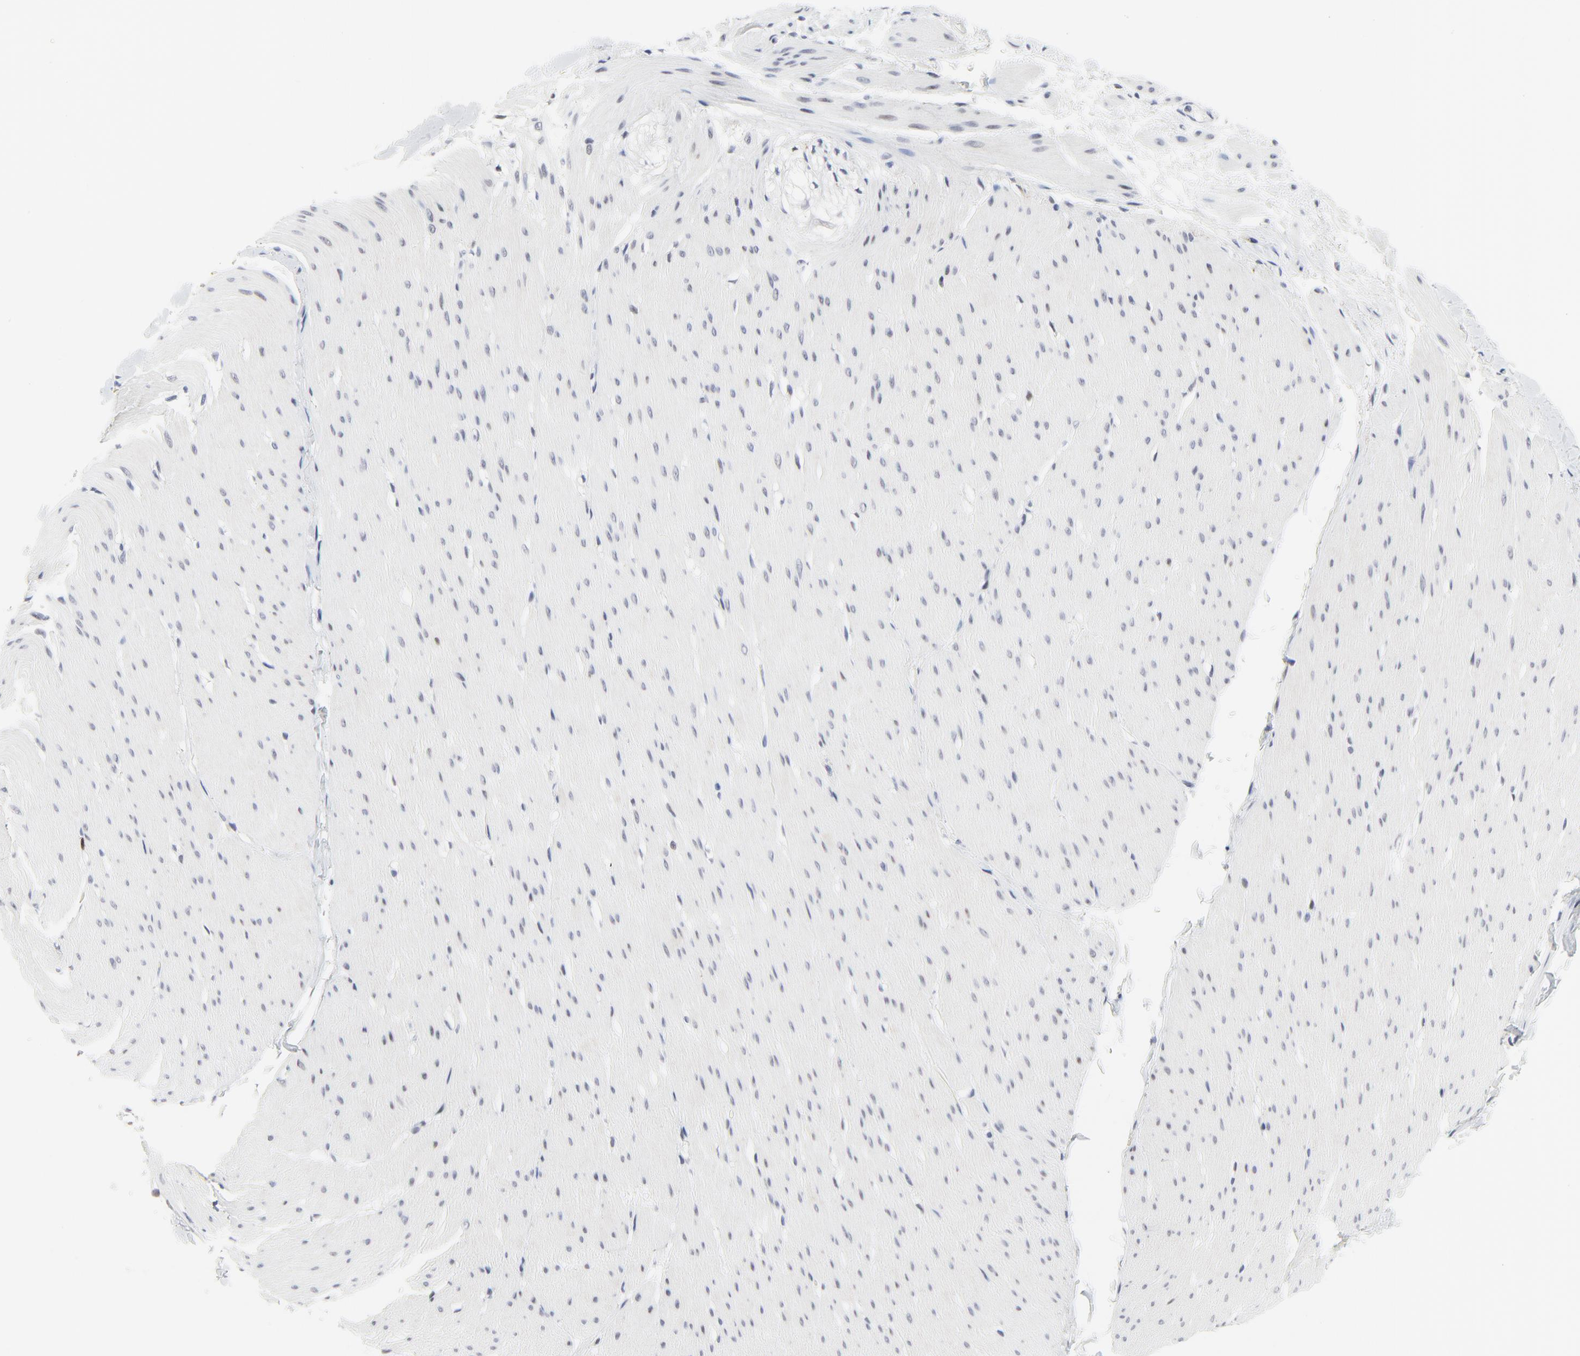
{"staining": {"intensity": "negative", "quantity": "none", "location": "none"}, "tissue": "smooth muscle", "cell_type": "Smooth muscle cells", "image_type": "normal", "snomed": [{"axis": "morphology", "description": "Normal tissue, NOS"}, {"axis": "topography", "description": "Smooth muscle"}, {"axis": "topography", "description": "Colon"}], "caption": "IHC histopathology image of unremarkable smooth muscle: smooth muscle stained with DAB exhibits no significant protein staining in smooth muscle cells.", "gene": "ZNF589", "patient": {"sex": "male", "age": 67}}